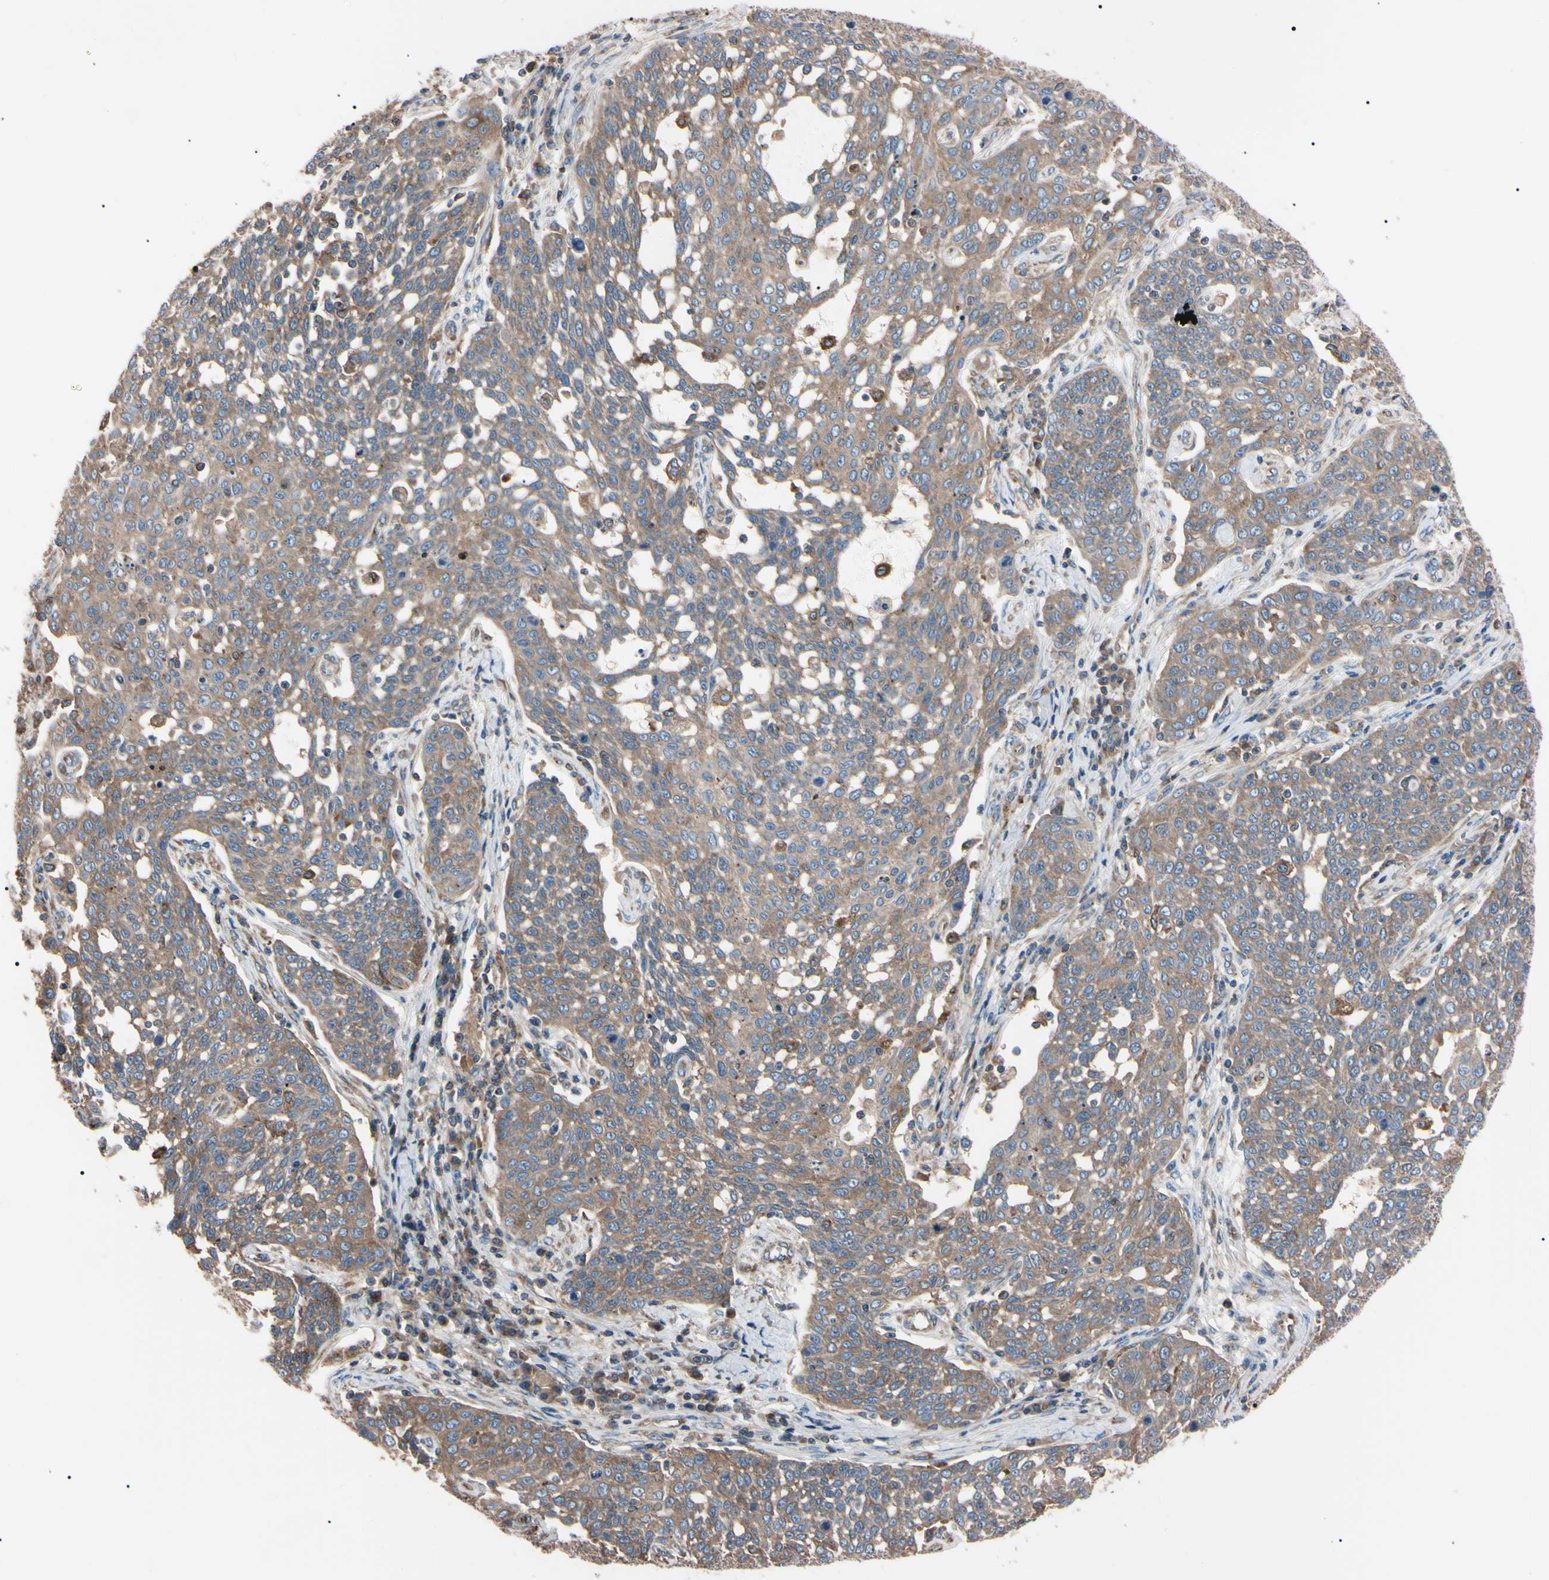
{"staining": {"intensity": "weak", "quantity": ">75%", "location": "cytoplasmic/membranous"}, "tissue": "cervical cancer", "cell_type": "Tumor cells", "image_type": "cancer", "snomed": [{"axis": "morphology", "description": "Squamous cell carcinoma, NOS"}, {"axis": "topography", "description": "Cervix"}], "caption": "Immunohistochemistry (IHC) staining of cervical cancer (squamous cell carcinoma), which shows low levels of weak cytoplasmic/membranous staining in about >75% of tumor cells indicating weak cytoplasmic/membranous protein expression. The staining was performed using DAB (3,3'-diaminobenzidine) (brown) for protein detection and nuclei were counterstained in hematoxylin (blue).", "gene": "PRKACA", "patient": {"sex": "female", "age": 34}}